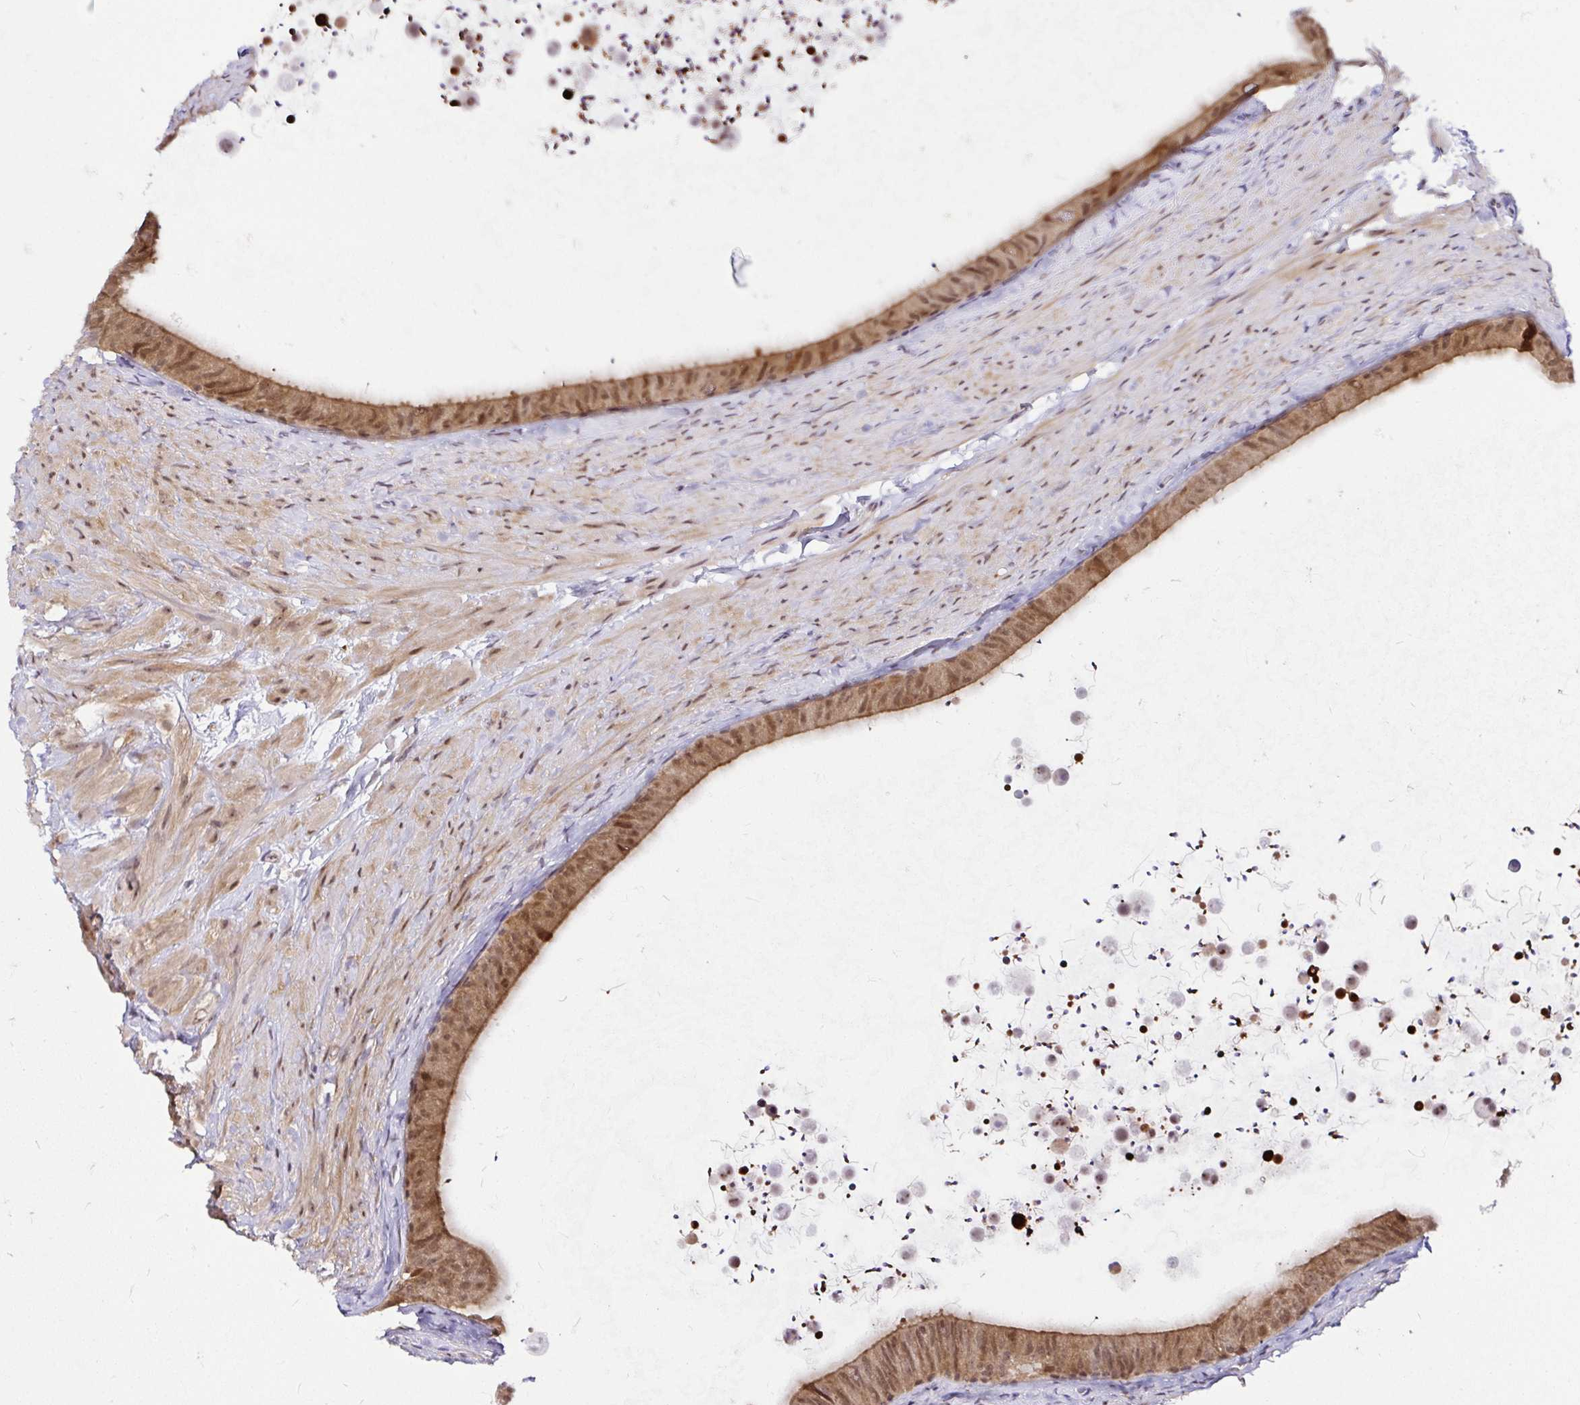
{"staining": {"intensity": "moderate", "quantity": ">75%", "location": "cytoplasmic/membranous,nuclear"}, "tissue": "epididymis", "cell_type": "Glandular cells", "image_type": "normal", "snomed": [{"axis": "morphology", "description": "Normal tissue, NOS"}, {"axis": "topography", "description": "Epididymis, spermatic cord, NOS"}, {"axis": "topography", "description": "Epididymis"}], "caption": "Epididymis stained for a protein reveals moderate cytoplasmic/membranous,nuclear positivity in glandular cells. Using DAB (3,3'-diaminobenzidine) (brown) and hematoxylin (blue) stains, captured at high magnification using brightfield microscopy.", "gene": "PIN4", "patient": {"sex": "male", "age": 31}}